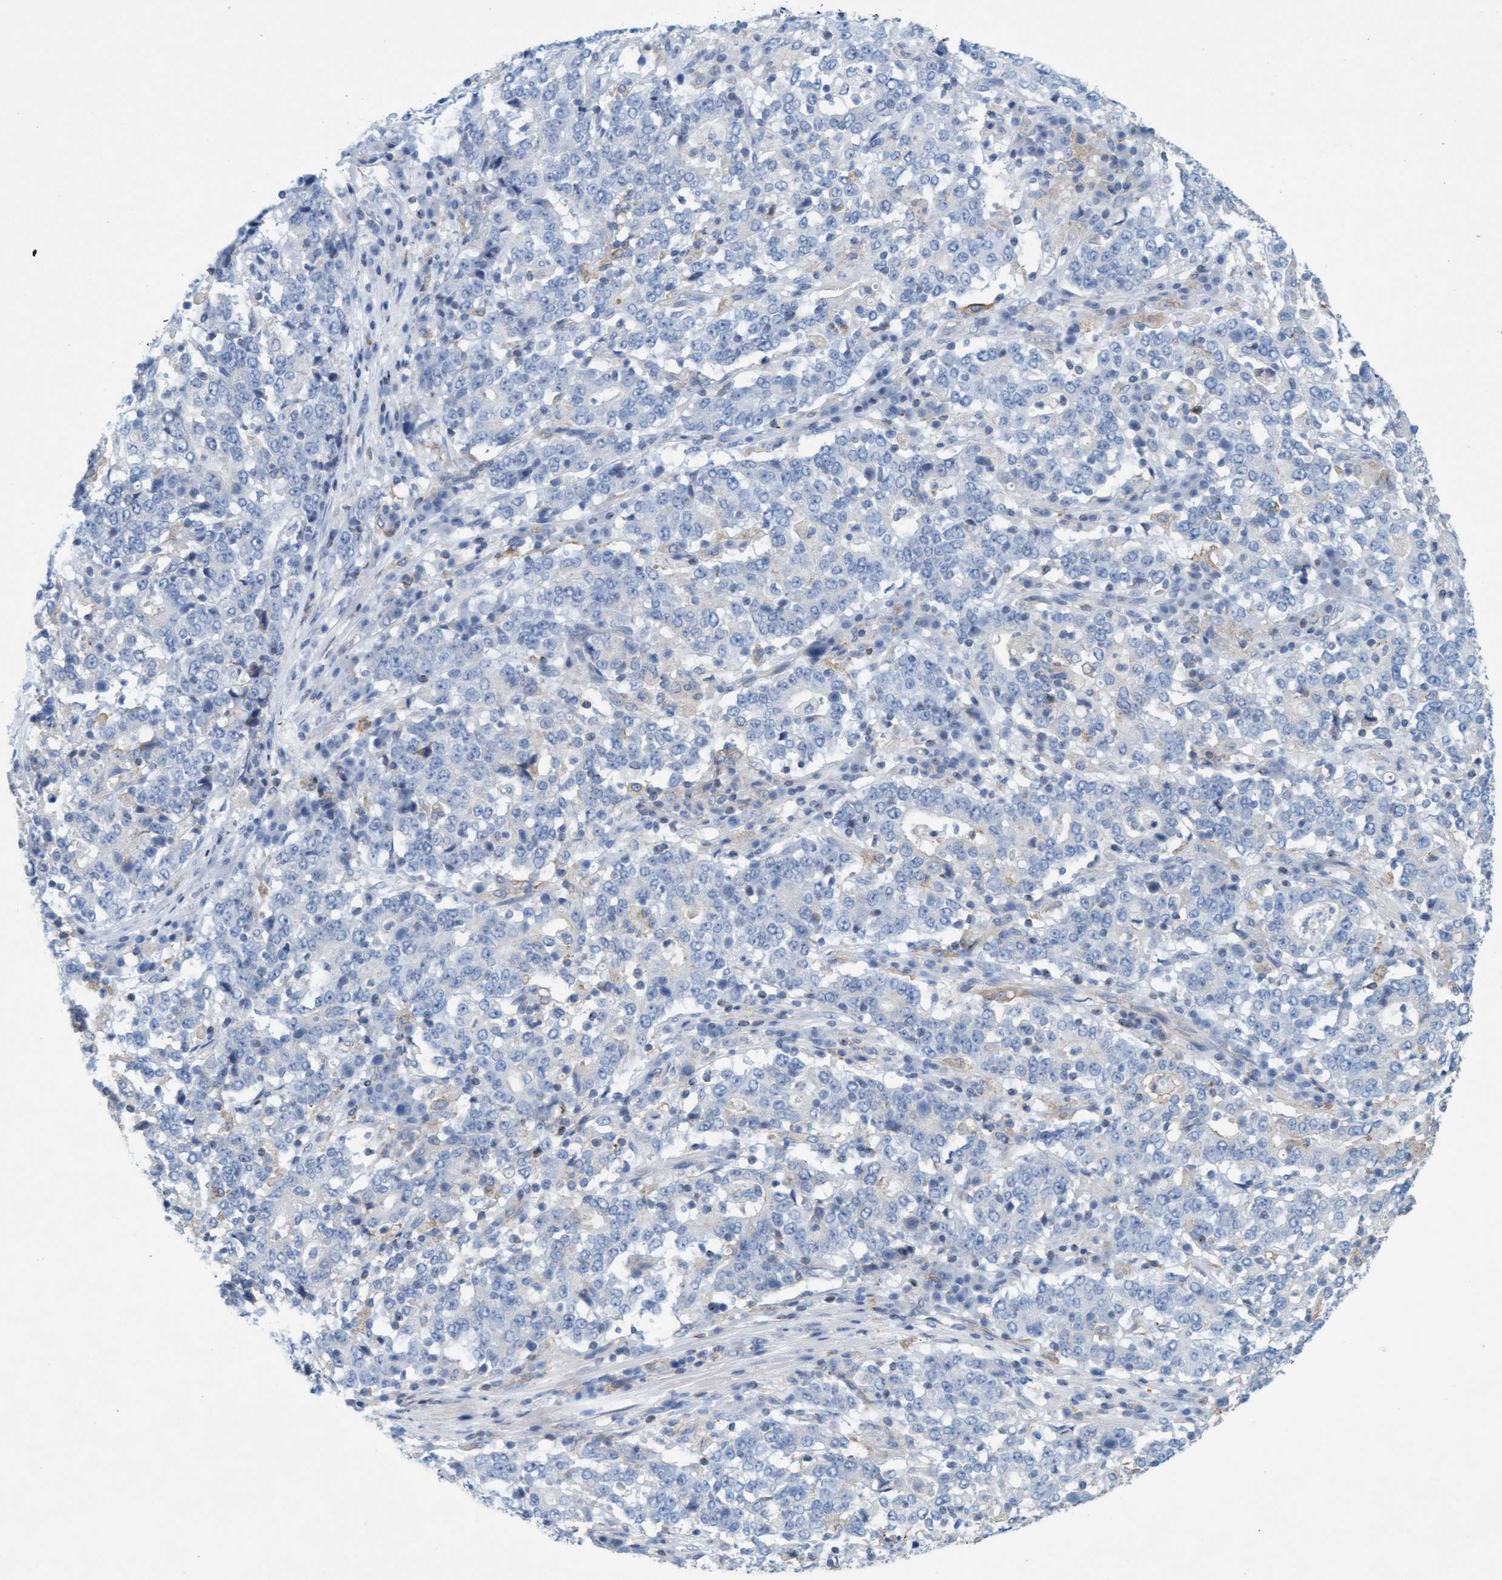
{"staining": {"intensity": "negative", "quantity": "none", "location": "none"}, "tissue": "stomach cancer", "cell_type": "Tumor cells", "image_type": "cancer", "snomed": [{"axis": "morphology", "description": "Adenocarcinoma, NOS"}, {"axis": "topography", "description": "Stomach"}], "caption": "DAB (3,3'-diaminobenzidine) immunohistochemical staining of stomach cancer displays no significant staining in tumor cells.", "gene": "SIGIRR", "patient": {"sex": "male", "age": 59}}